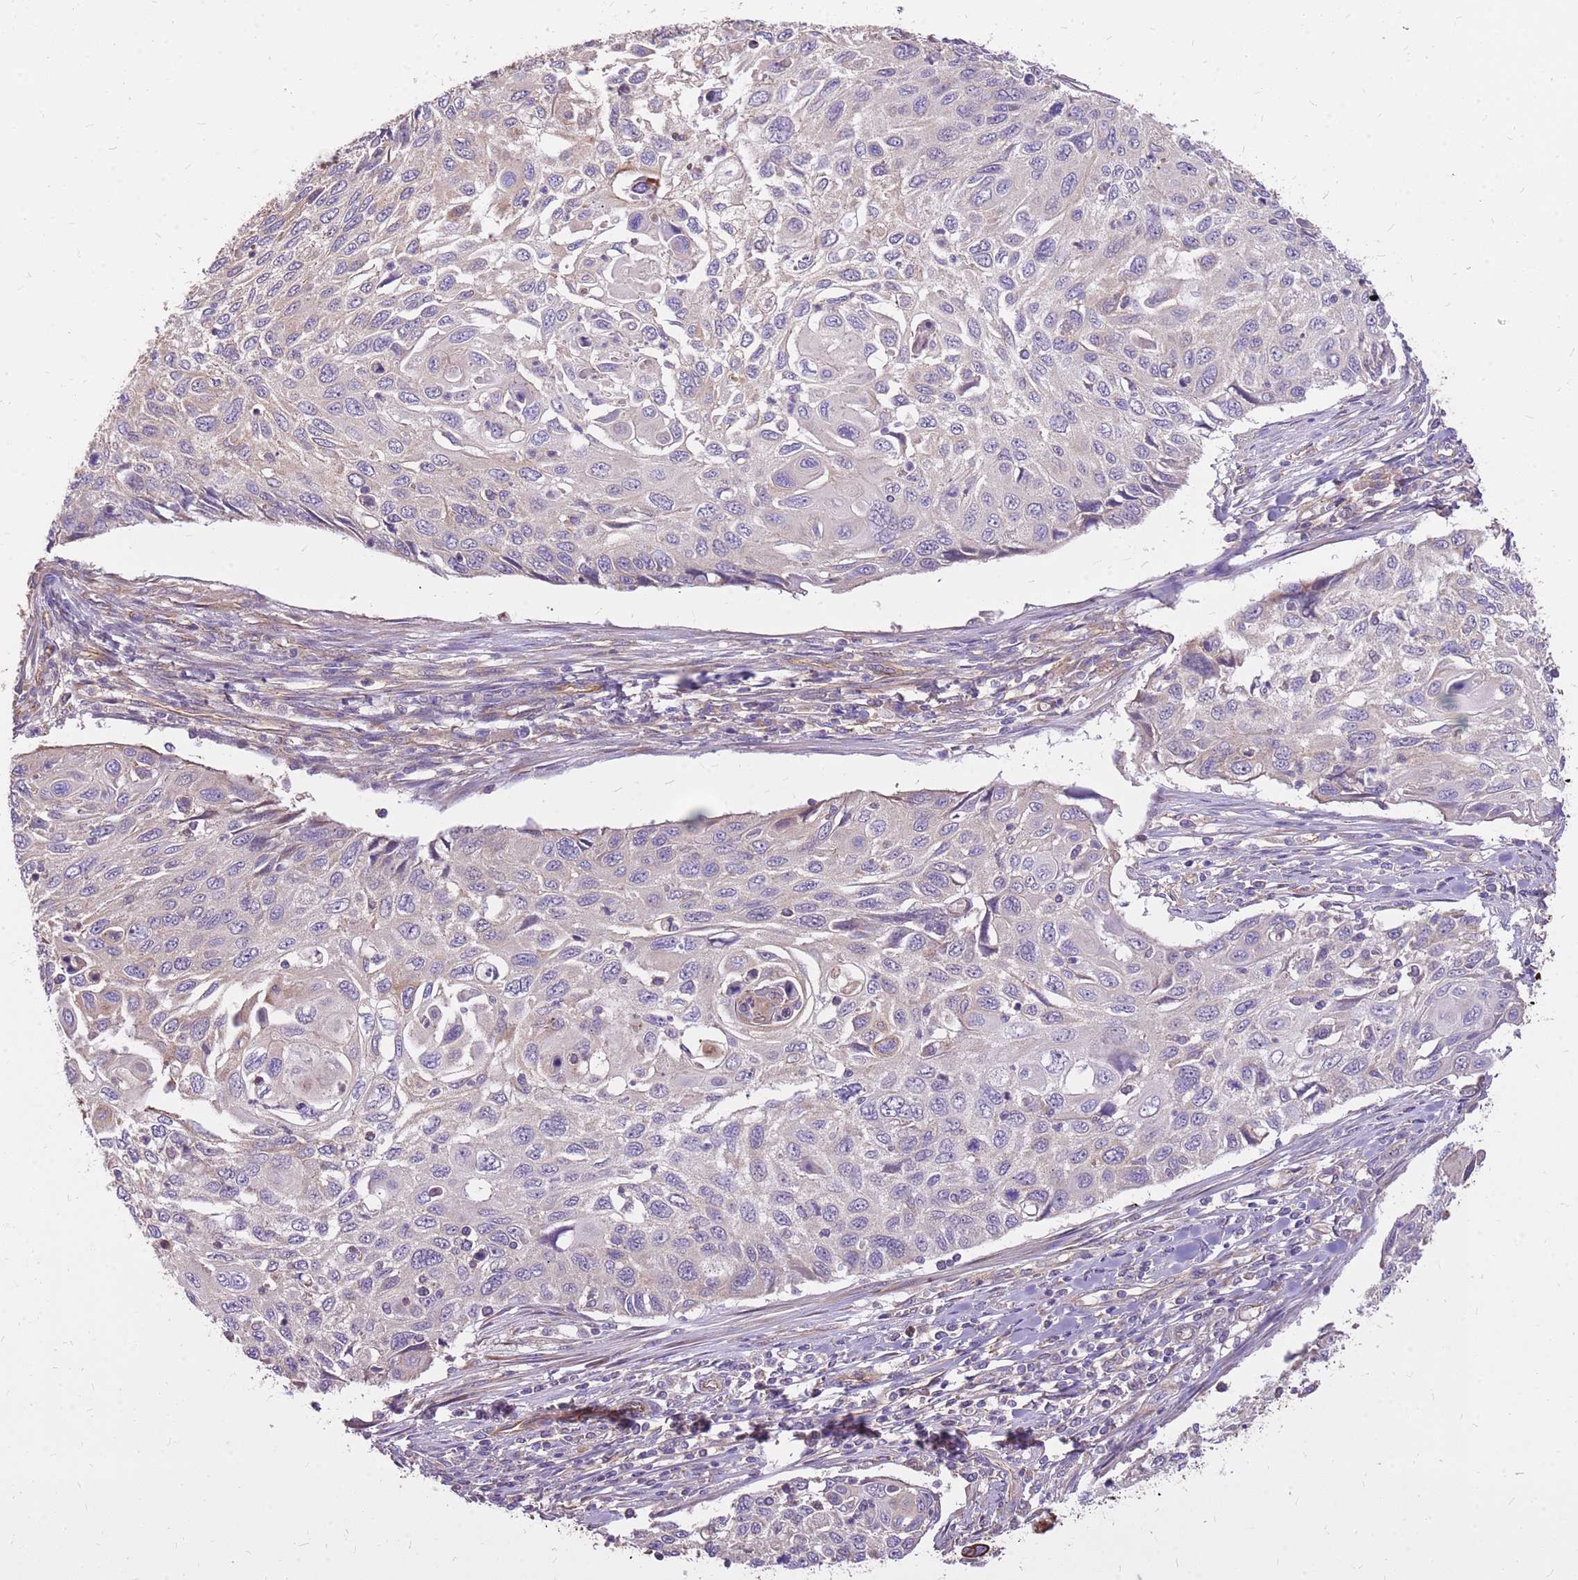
{"staining": {"intensity": "strong", "quantity": "<25%", "location": "cytoplasmic/membranous"}, "tissue": "cervical cancer", "cell_type": "Tumor cells", "image_type": "cancer", "snomed": [{"axis": "morphology", "description": "Squamous cell carcinoma, NOS"}, {"axis": "topography", "description": "Cervix"}], "caption": "Immunohistochemical staining of cervical cancer (squamous cell carcinoma) displays medium levels of strong cytoplasmic/membranous protein positivity in approximately <25% of tumor cells.", "gene": "WASHC4", "patient": {"sex": "female", "age": 70}}